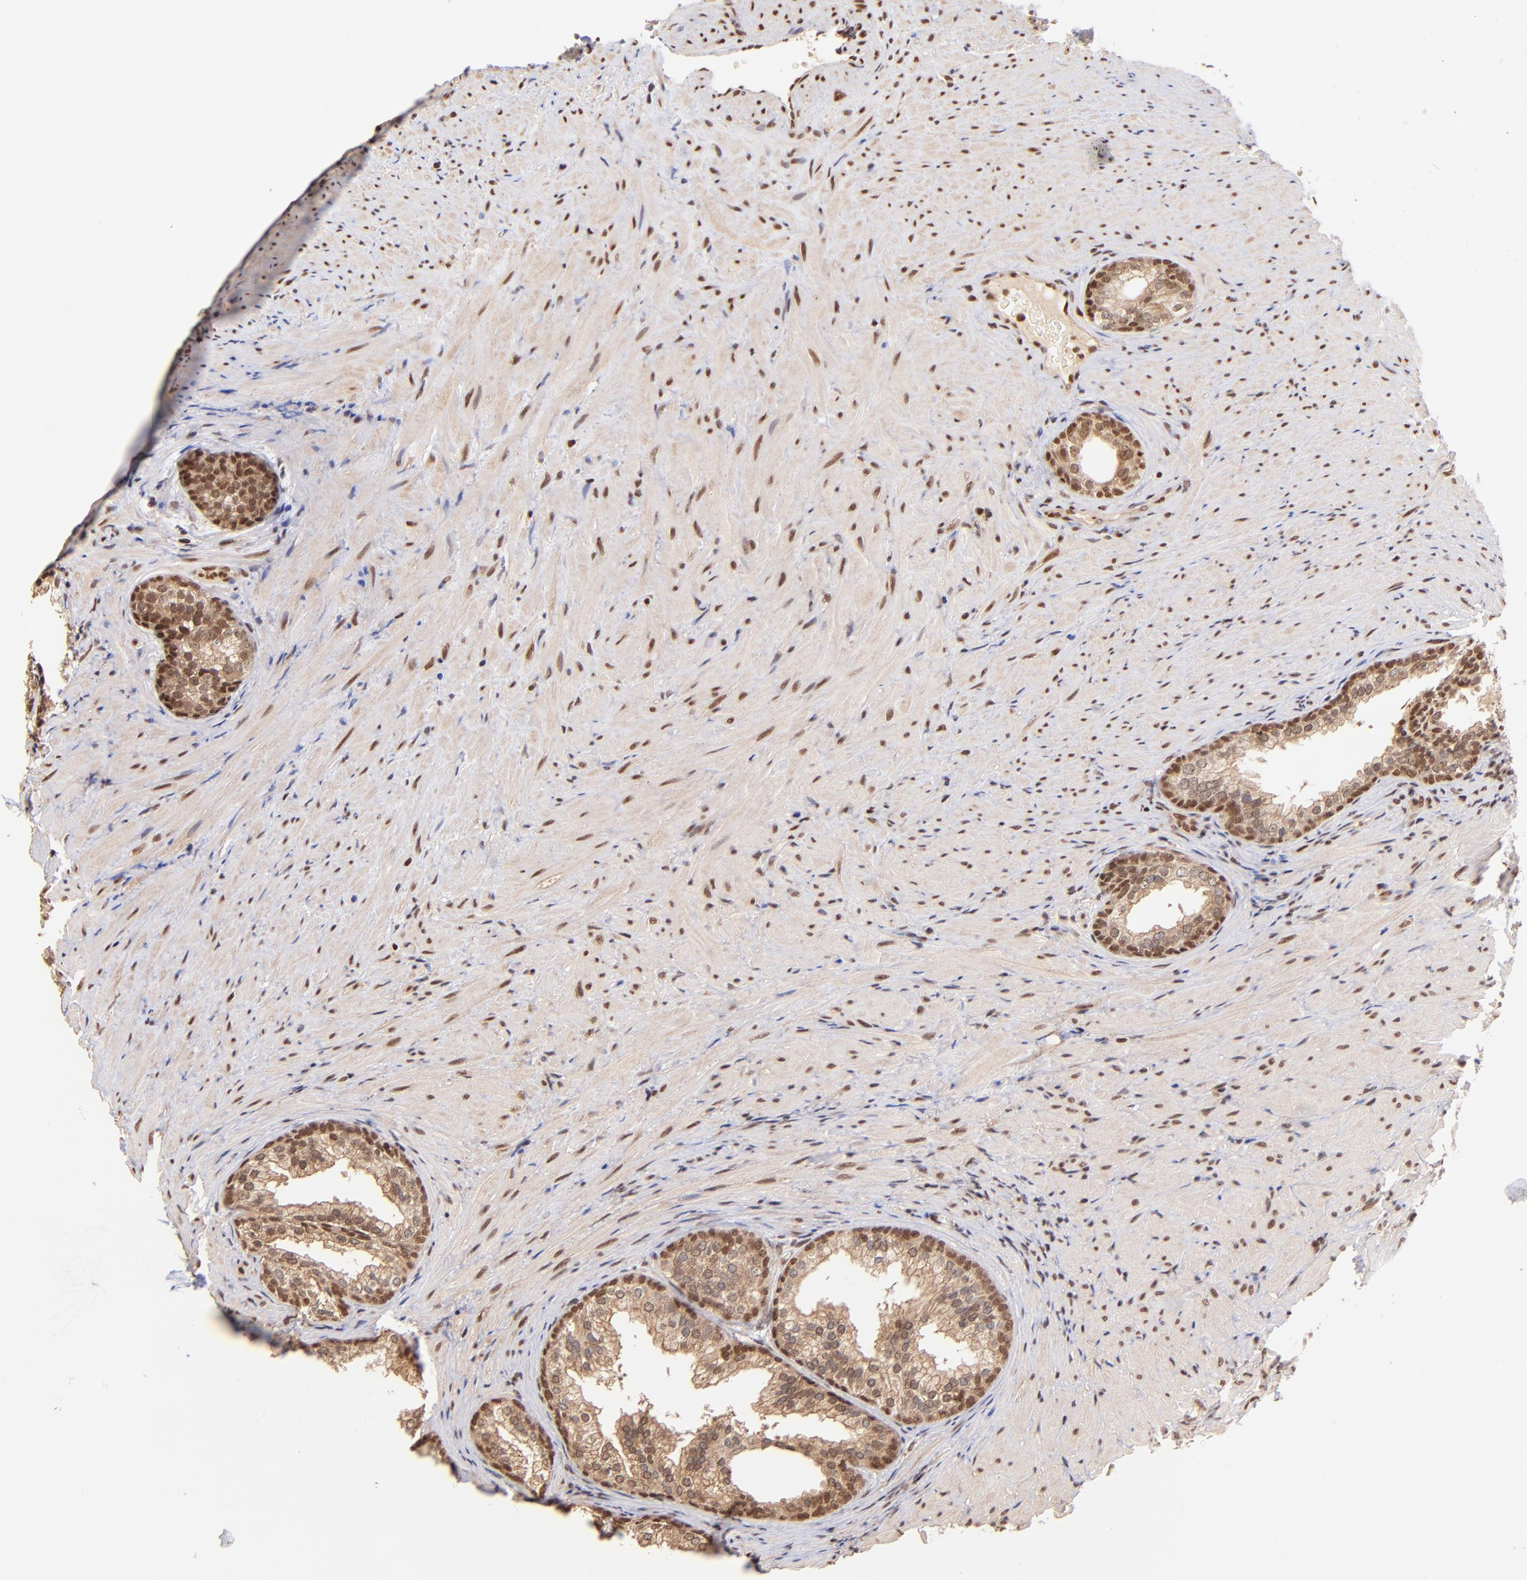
{"staining": {"intensity": "moderate", "quantity": ">75%", "location": "cytoplasmic/membranous,nuclear"}, "tissue": "prostate", "cell_type": "Glandular cells", "image_type": "normal", "snomed": [{"axis": "morphology", "description": "Normal tissue, NOS"}, {"axis": "topography", "description": "Prostate"}], "caption": "Protein expression analysis of normal prostate shows moderate cytoplasmic/membranous,nuclear staining in approximately >75% of glandular cells. (DAB IHC, brown staining for protein, blue staining for nuclei).", "gene": "WDR25", "patient": {"sex": "male", "age": 76}}